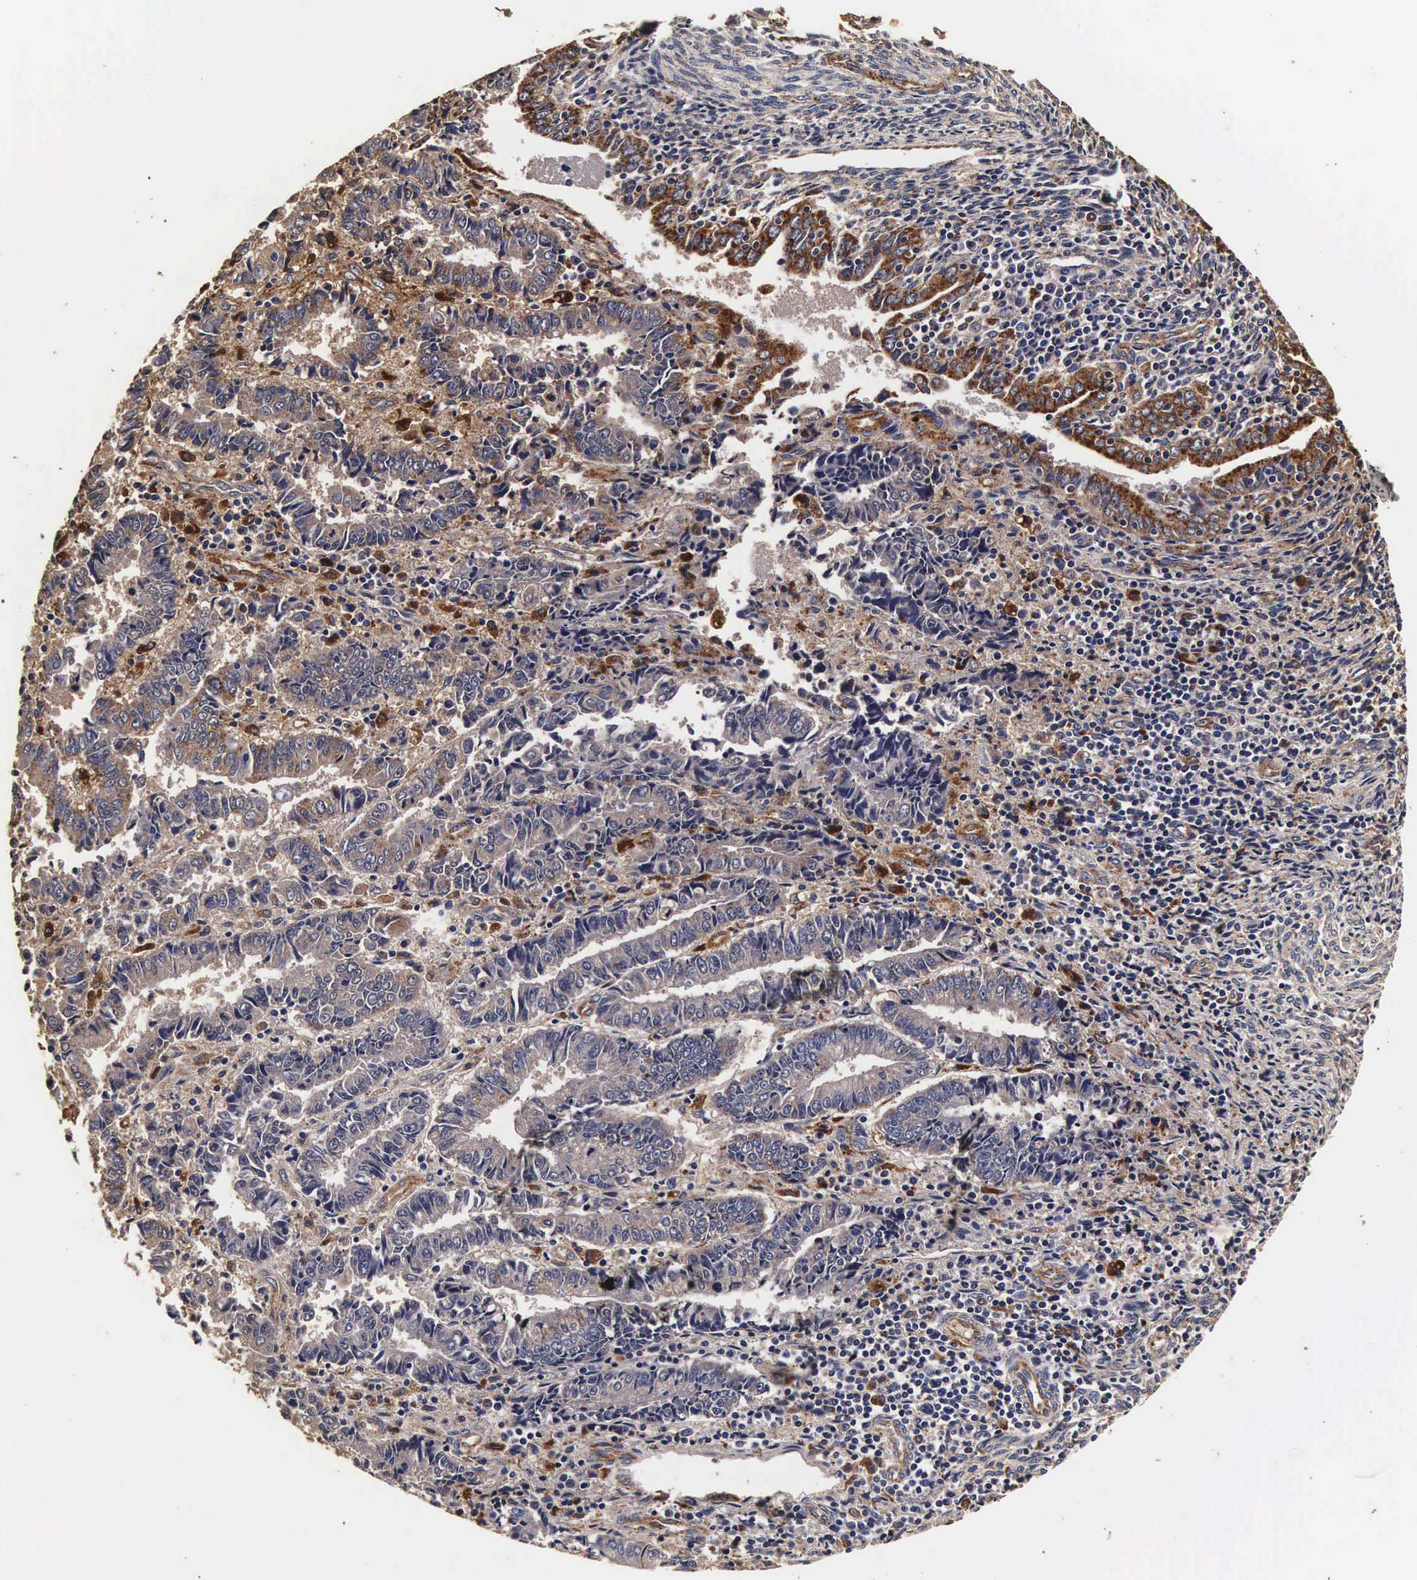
{"staining": {"intensity": "strong", "quantity": ">75%", "location": "cytoplasmic/membranous"}, "tissue": "endometrial cancer", "cell_type": "Tumor cells", "image_type": "cancer", "snomed": [{"axis": "morphology", "description": "Adenocarcinoma, NOS"}, {"axis": "topography", "description": "Endometrium"}], "caption": "Protein staining exhibits strong cytoplasmic/membranous staining in approximately >75% of tumor cells in endometrial cancer (adenocarcinoma).", "gene": "CTSB", "patient": {"sex": "female", "age": 75}}